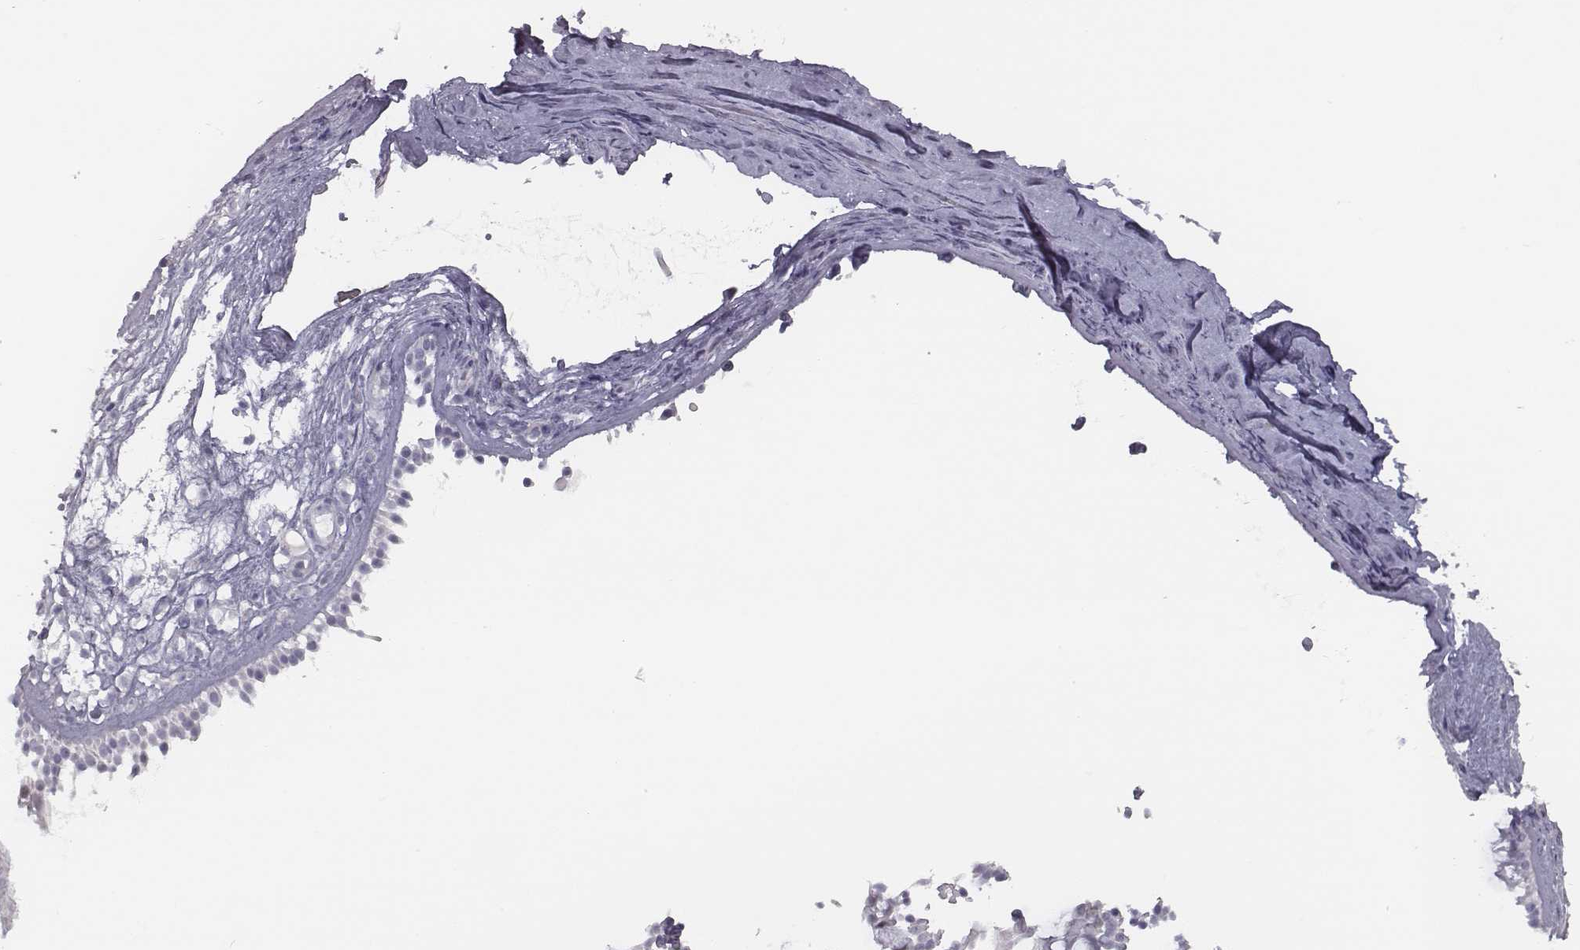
{"staining": {"intensity": "negative", "quantity": "none", "location": "none"}, "tissue": "nasopharynx", "cell_type": "Respiratory epithelial cells", "image_type": "normal", "snomed": [{"axis": "morphology", "description": "Normal tissue, NOS"}, {"axis": "topography", "description": "Nasopharynx"}], "caption": "Respiratory epithelial cells show no significant protein staining in benign nasopharynx. (DAB IHC visualized using brightfield microscopy, high magnification).", "gene": "SEPTIN14", "patient": {"sex": "male", "age": 68}}